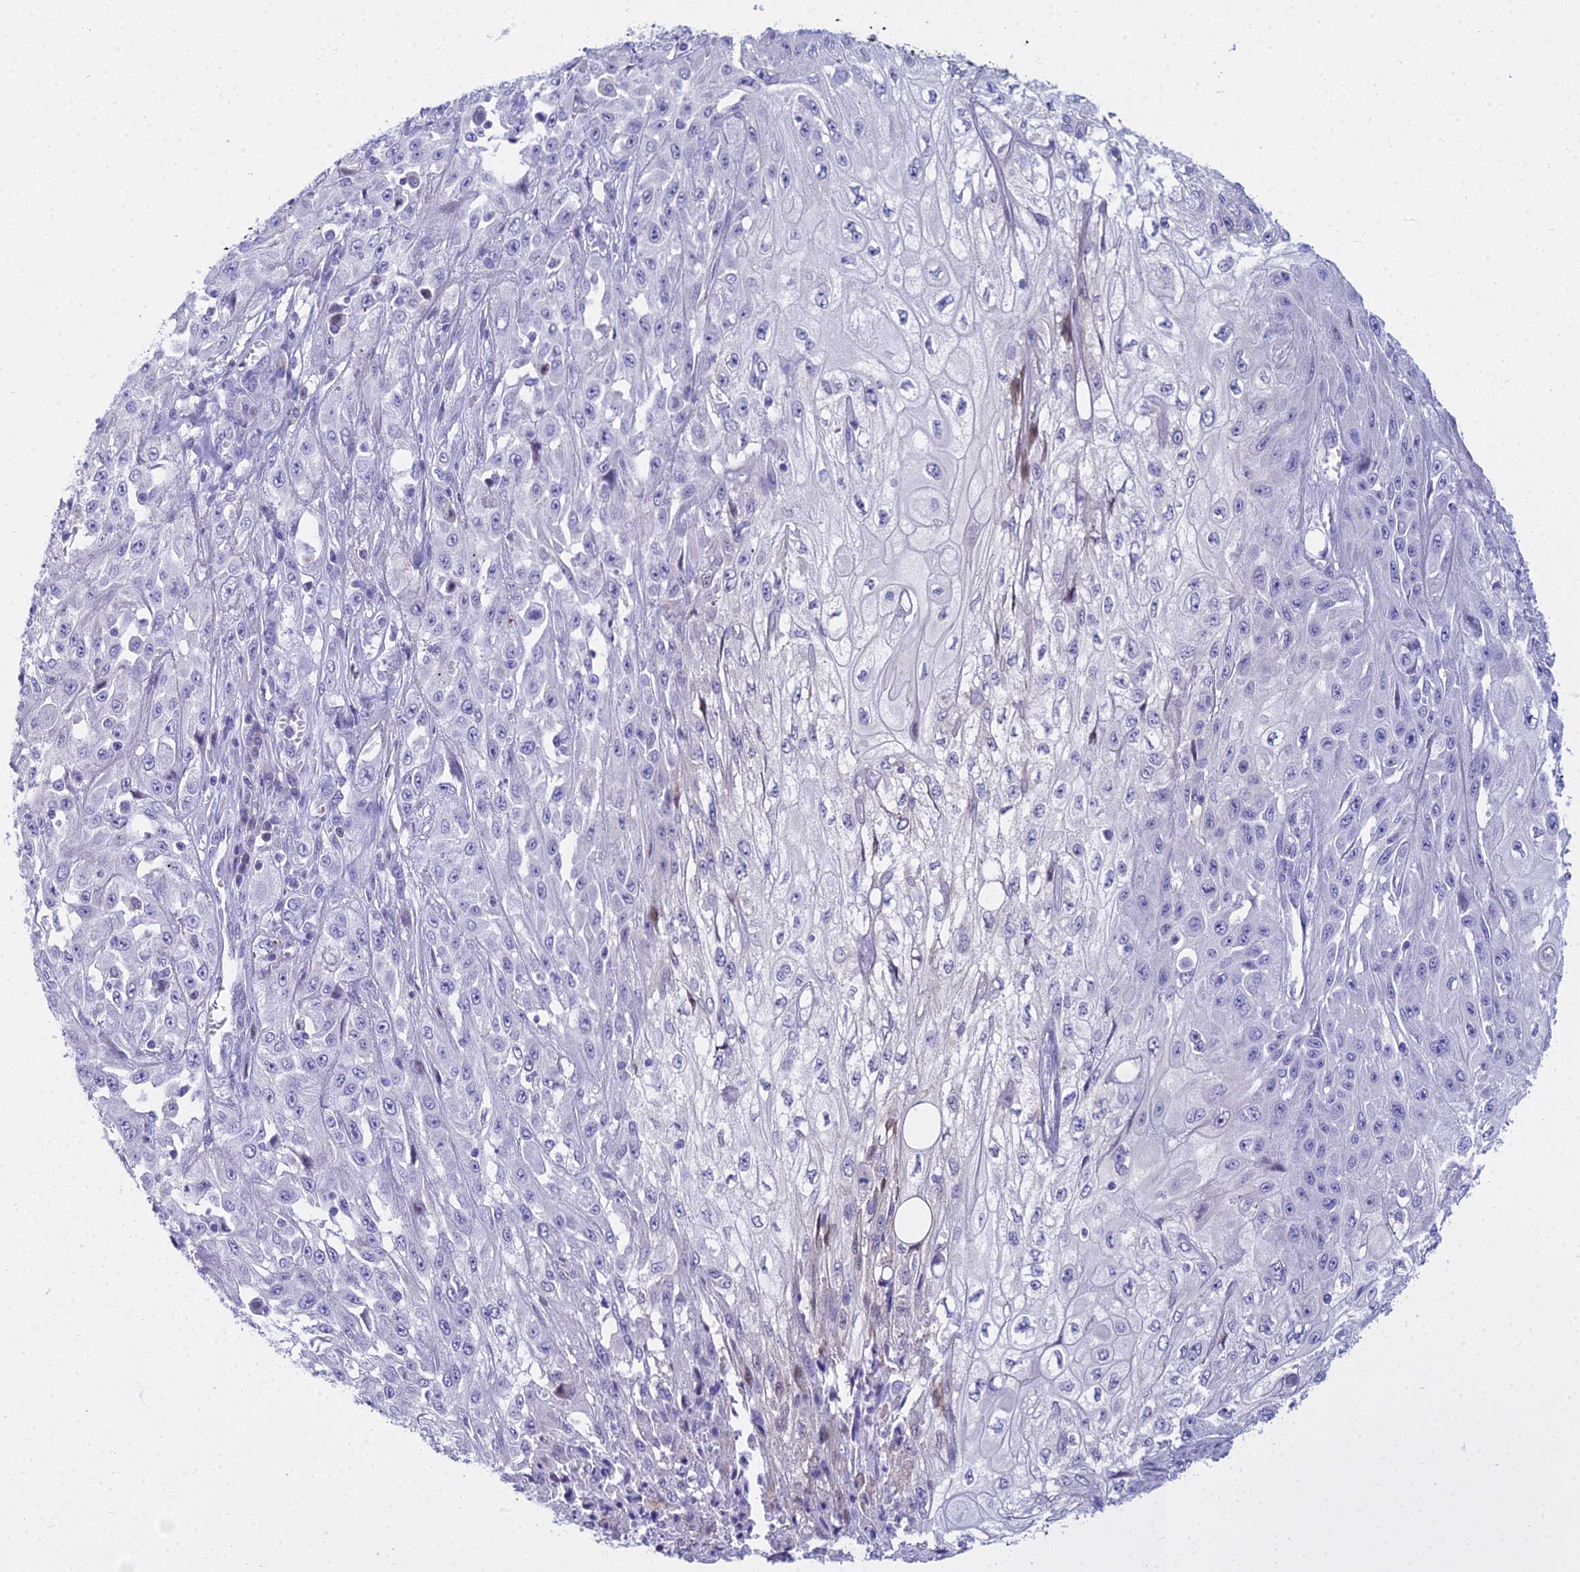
{"staining": {"intensity": "negative", "quantity": "none", "location": "none"}, "tissue": "skin cancer", "cell_type": "Tumor cells", "image_type": "cancer", "snomed": [{"axis": "morphology", "description": "Squamous cell carcinoma, NOS"}, {"axis": "morphology", "description": "Squamous cell carcinoma, metastatic, NOS"}, {"axis": "topography", "description": "Skin"}, {"axis": "topography", "description": "Lymph node"}], "caption": "This is an immunohistochemistry image of skin metastatic squamous cell carcinoma. There is no expression in tumor cells.", "gene": "ZMIZ1", "patient": {"sex": "male", "age": 75}}